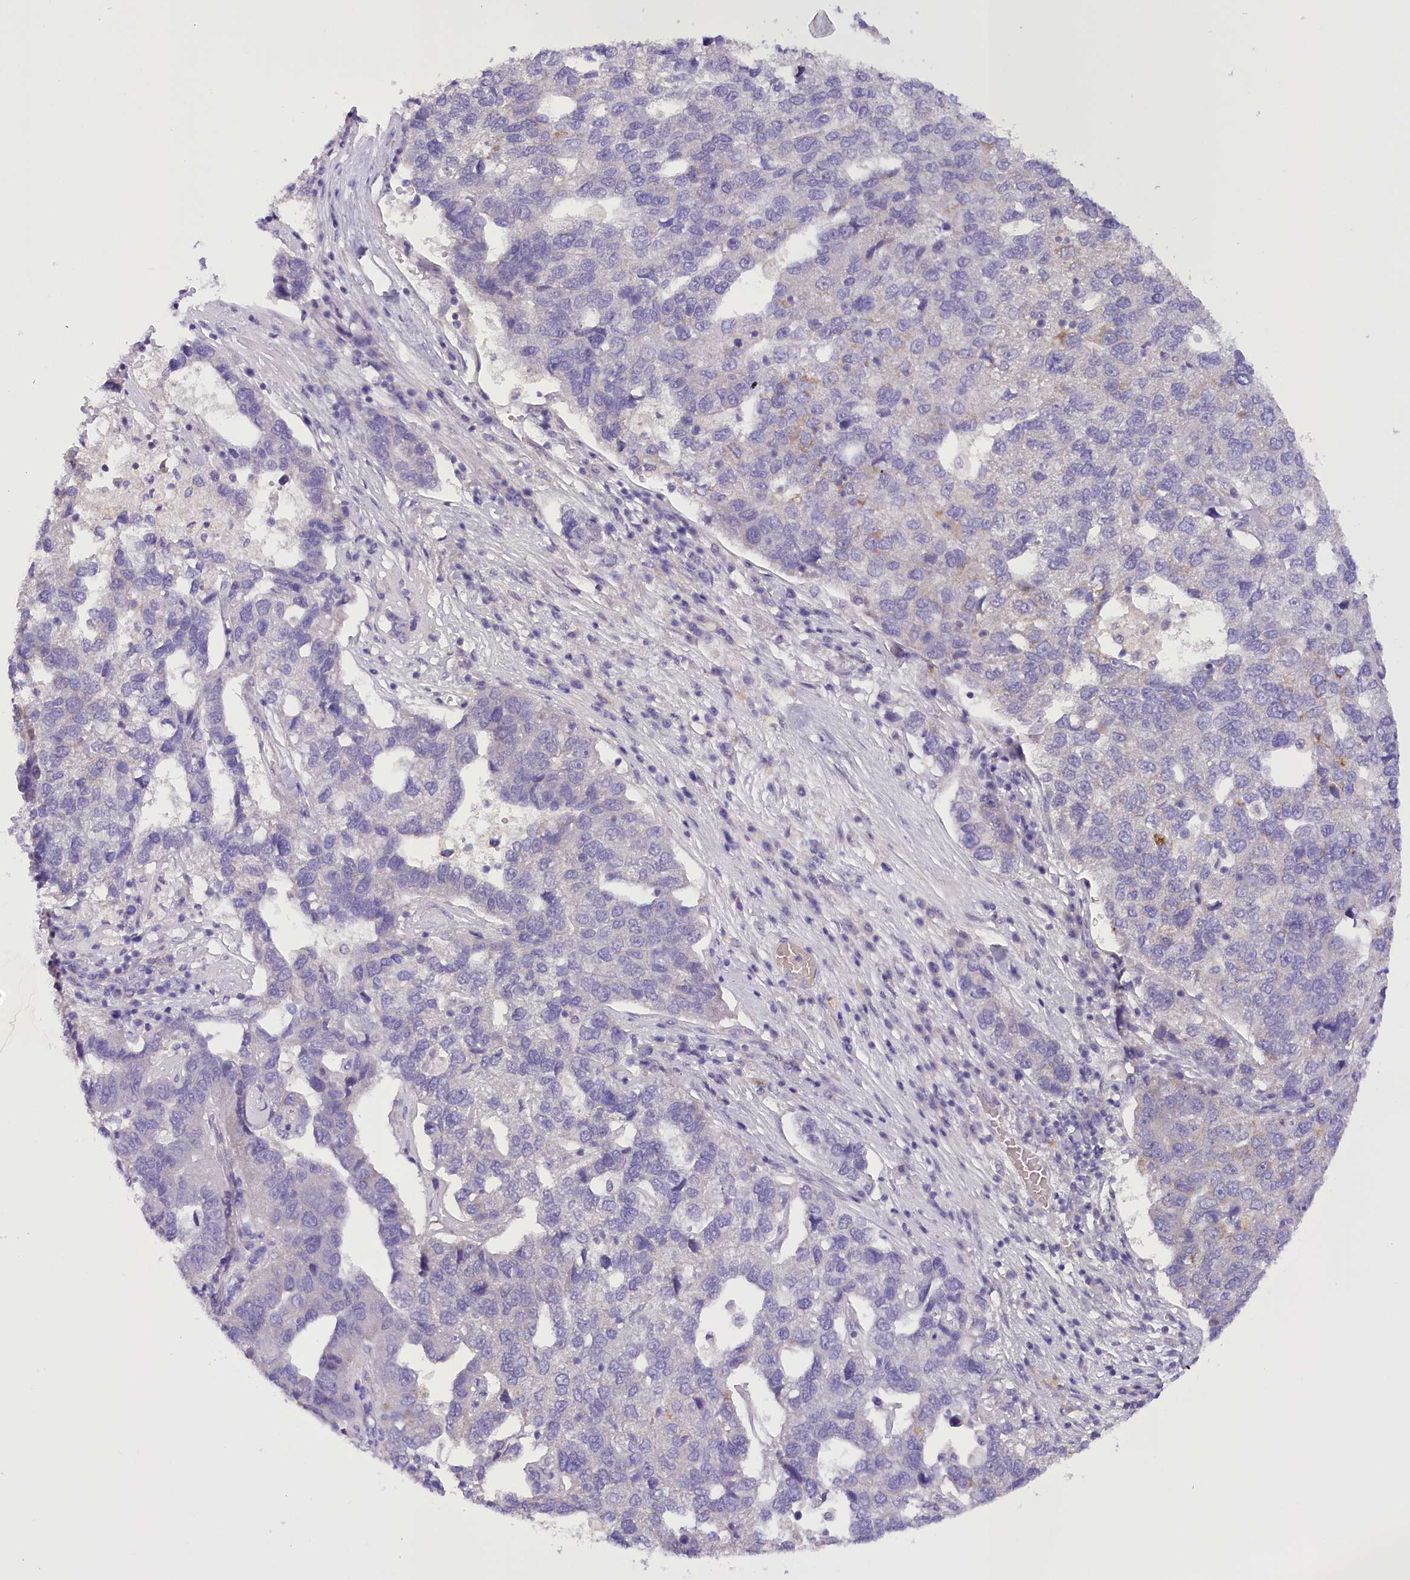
{"staining": {"intensity": "moderate", "quantity": "<25%", "location": "cytoplasmic/membranous"}, "tissue": "pancreatic cancer", "cell_type": "Tumor cells", "image_type": "cancer", "snomed": [{"axis": "morphology", "description": "Adenocarcinoma, NOS"}, {"axis": "topography", "description": "Pancreas"}], "caption": "Immunohistochemical staining of human pancreatic adenocarcinoma demonstrates low levels of moderate cytoplasmic/membranous protein positivity in about <25% of tumor cells.", "gene": "DCUN1D1", "patient": {"sex": "female", "age": 61}}